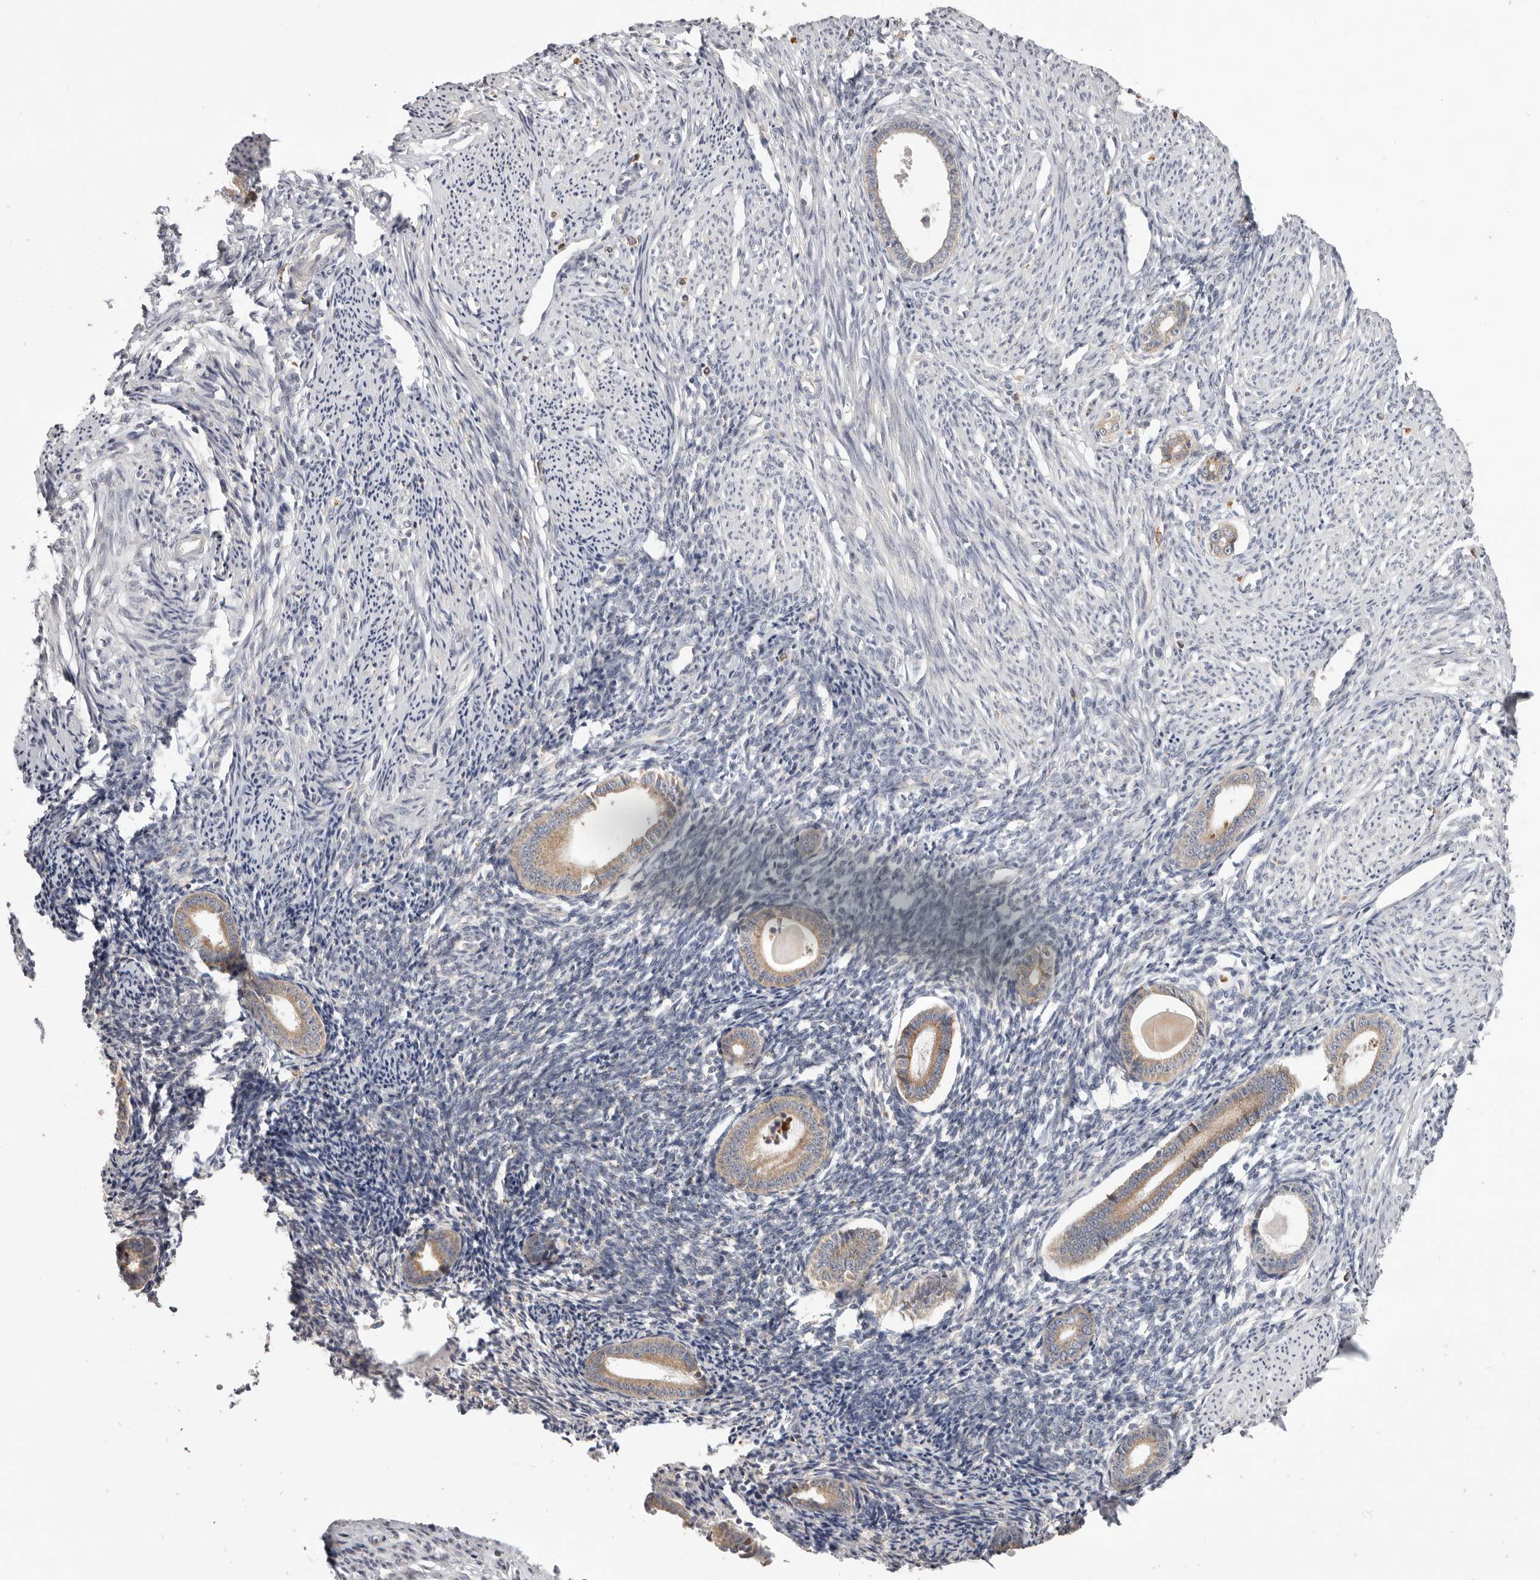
{"staining": {"intensity": "negative", "quantity": "none", "location": "none"}, "tissue": "endometrium", "cell_type": "Cells in endometrial stroma", "image_type": "normal", "snomed": [{"axis": "morphology", "description": "Normal tissue, NOS"}, {"axis": "topography", "description": "Endometrium"}], "caption": "This image is of normal endometrium stained with IHC to label a protein in brown with the nuclei are counter-stained blue. There is no staining in cells in endometrial stroma. (Brightfield microscopy of DAB immunohistochemistry (IHC) at high magnification).", "gene": "WDR77", "patient": {"sex": "female", "age": 56}}